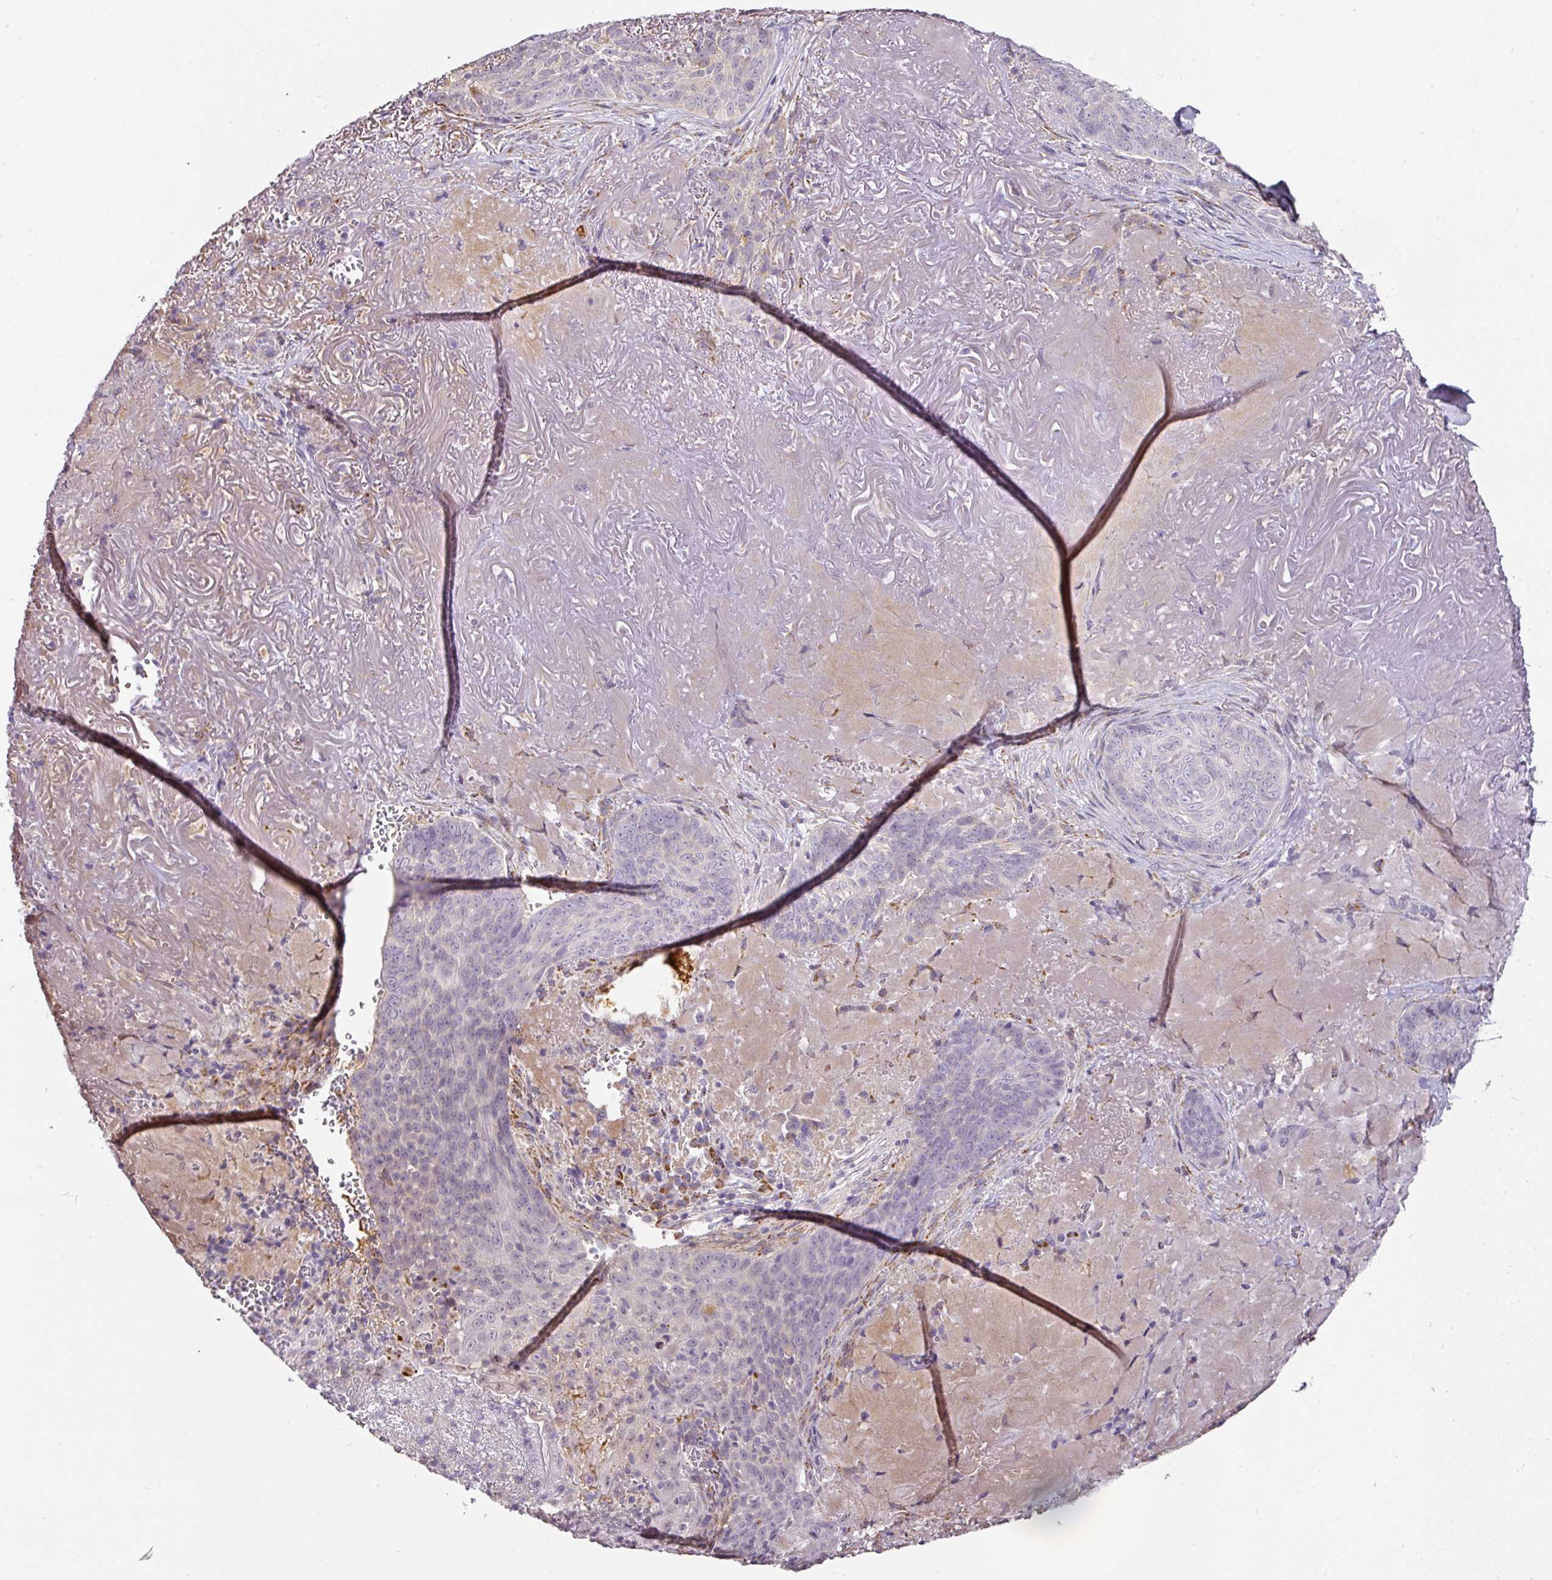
{"staining": {"intensity": "negative", "quantity": "none", "location": "none"}, "tissue": "skin cancer", "cell_type": "Tumor cells", "image_type": "cancer", "snomed": [{"axis": "morphology", "description": "Basal cell carcinoma"}, {"axis": "topography", "description": "Skin"}, {"axis": "topography", "description": "Skin of face"}], "caption": "IHC of human skin cancer shows no positivity in tumor cells. The staining is performed using DAB (3,3'-diaminobenzidine) brown chromogen with nuclei counter-stained in using hematoxylin.", "gene": "CCZ1", "patient": {"sex": "female", "age": 95}}